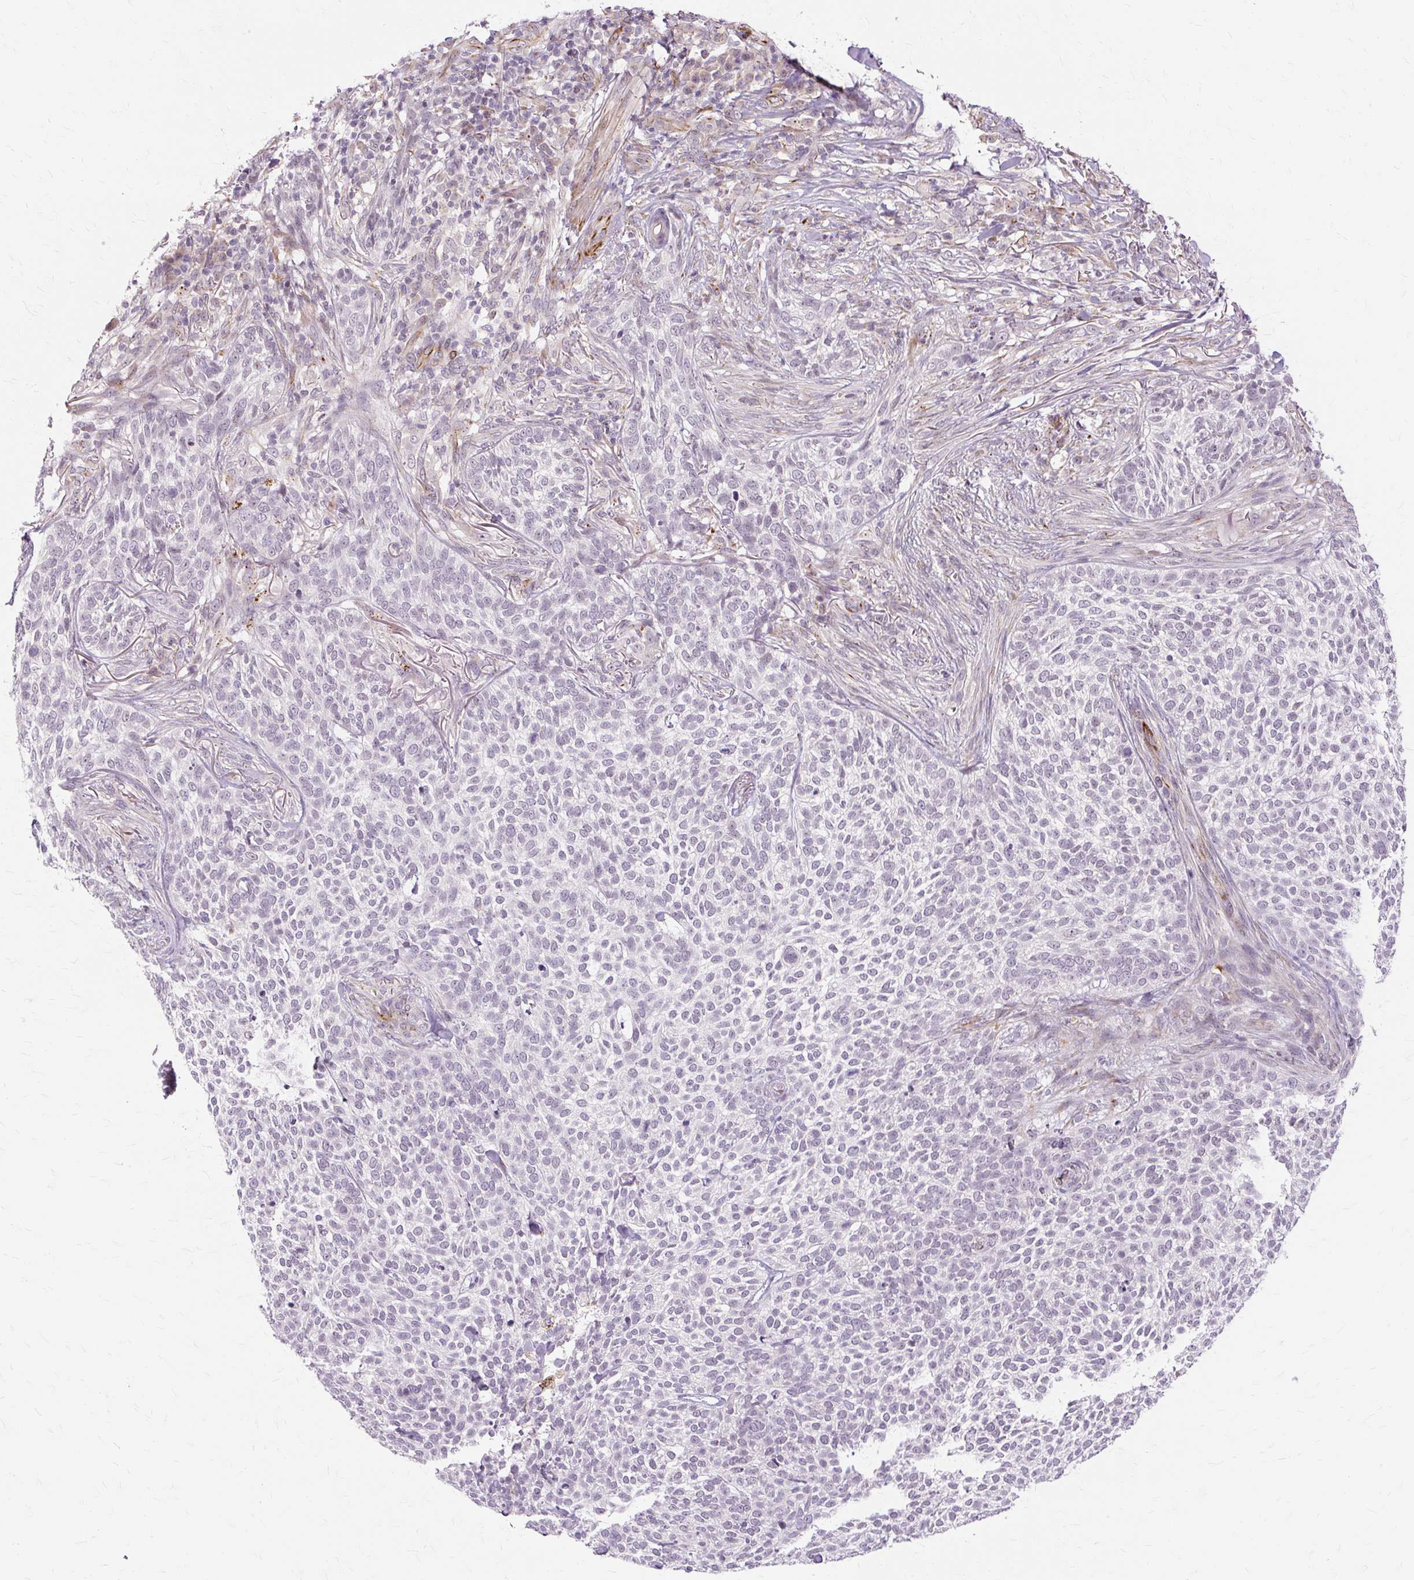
{"staining": {"intensity": "negative", "quantity": "none", "location": "none"}, "tissue": "skin cancer", "cell_type": "Tumor cells", "image_type": "cancer", "snomed": [{"axis": "morphology", "description": "Basal cell carcinoma"}, {"axis": "topography", "description": "Skin"}], "caption": "The image shows no staining of tumor cells in basal cell carcinoma (skin). (Stains: DAB IHC with hematoxylin counter stain, Microscopy: brightfield microscopy at high magnification).", "gene": "MMACHC", "patient": {"sex": "female", "age": 64}}